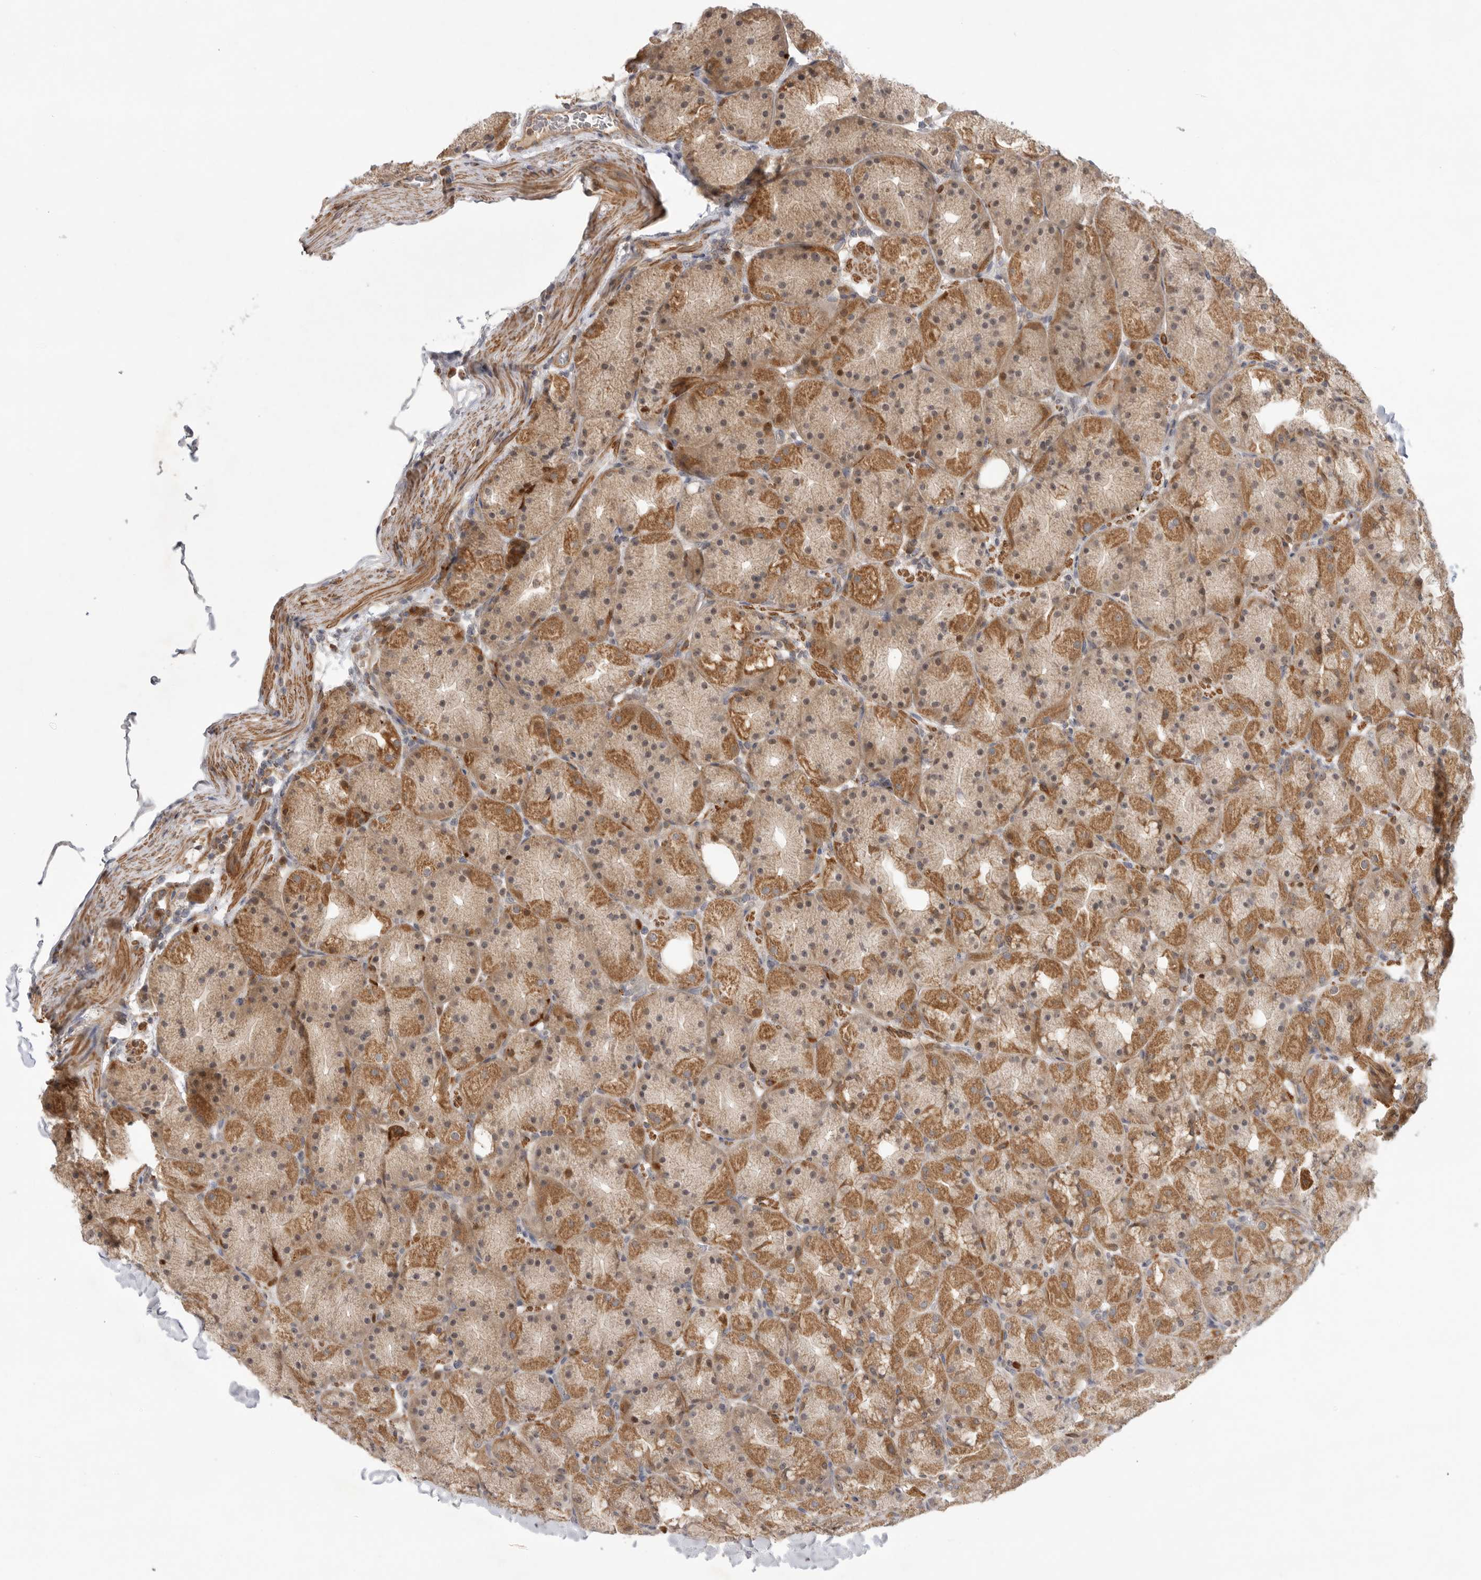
{"staining": {"intensity": "moderate", "quantity": ">75%", "location": "cytoplasmic/membranous"}, "tissue": "stomach", "cell_type": "Glandular cells", "image_type": "normal", "snomed": [{"axis": "morphology", "description": "Normal tissue, NOS"}, {"axis": "topography", "description": "Stomach, upper"}, {"axis": "topography", "description": "Stomach"}], "caption": "Stomach stained for a protein demonstrates moderate cytoplasmic/membranous positivity in glandular cells. (brown staining indicates protein expression, while blue staining denotes nuclei).", "gene": "GNE", "patient": {"sex": "male", "age": 48}}